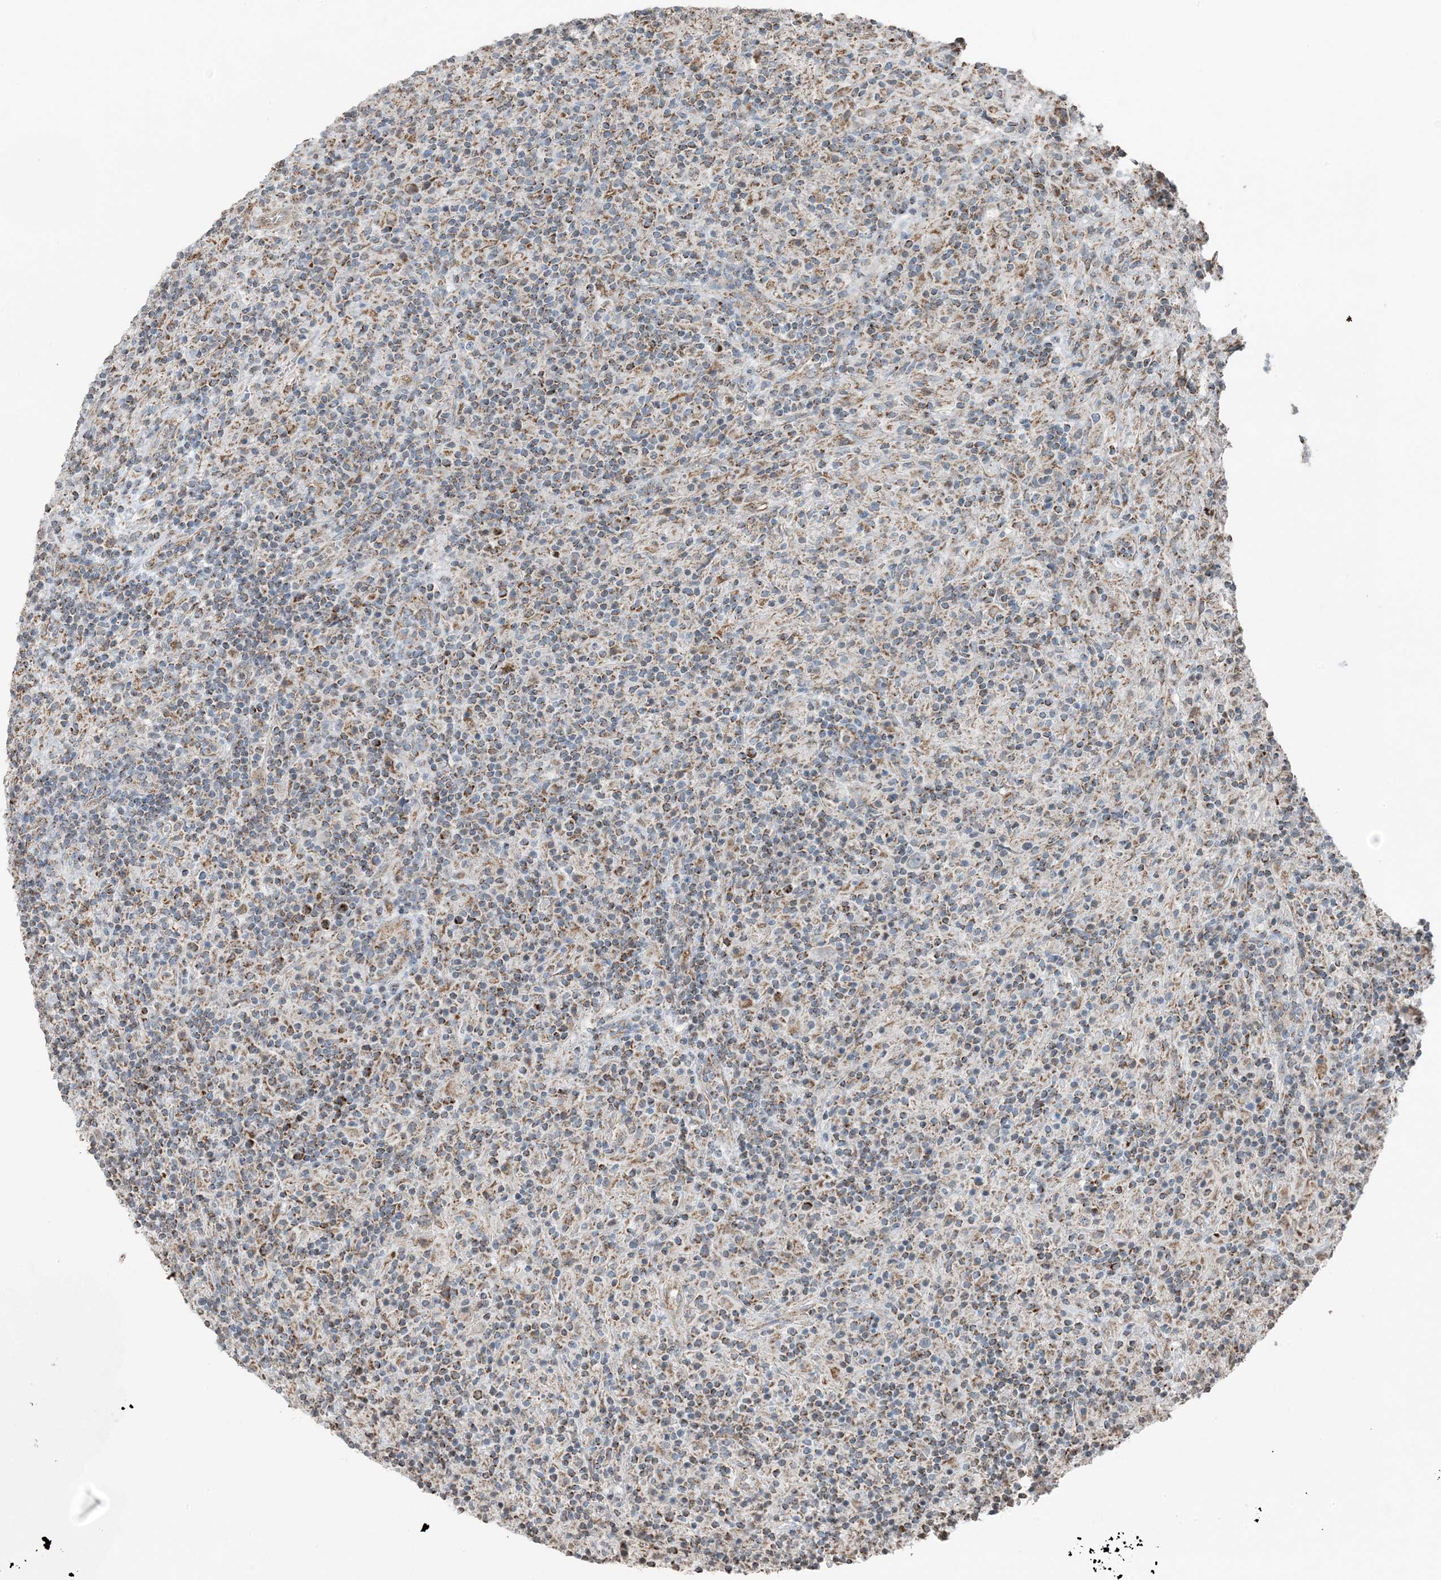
{"staining": {"intensity": "weak", "quantity": "25%-75%", "location": "cytoplasmic/membranous"}, "tissue": "lymphoma", "cell_type": "Tumor cells", "image_type": "cancer", "snomed": [{"axis": "morphology", "description": "Hodgkin's disease, NOS"}, {"axis": "topography", "description": "Lymph node"}], "caption": "An image of human lymphoma stained for a protein displays weak cytoplasmic/membranous brown staining in tumor cells.", "gene": "PILRB", "patient": {"sex": "male", "age": 70}}